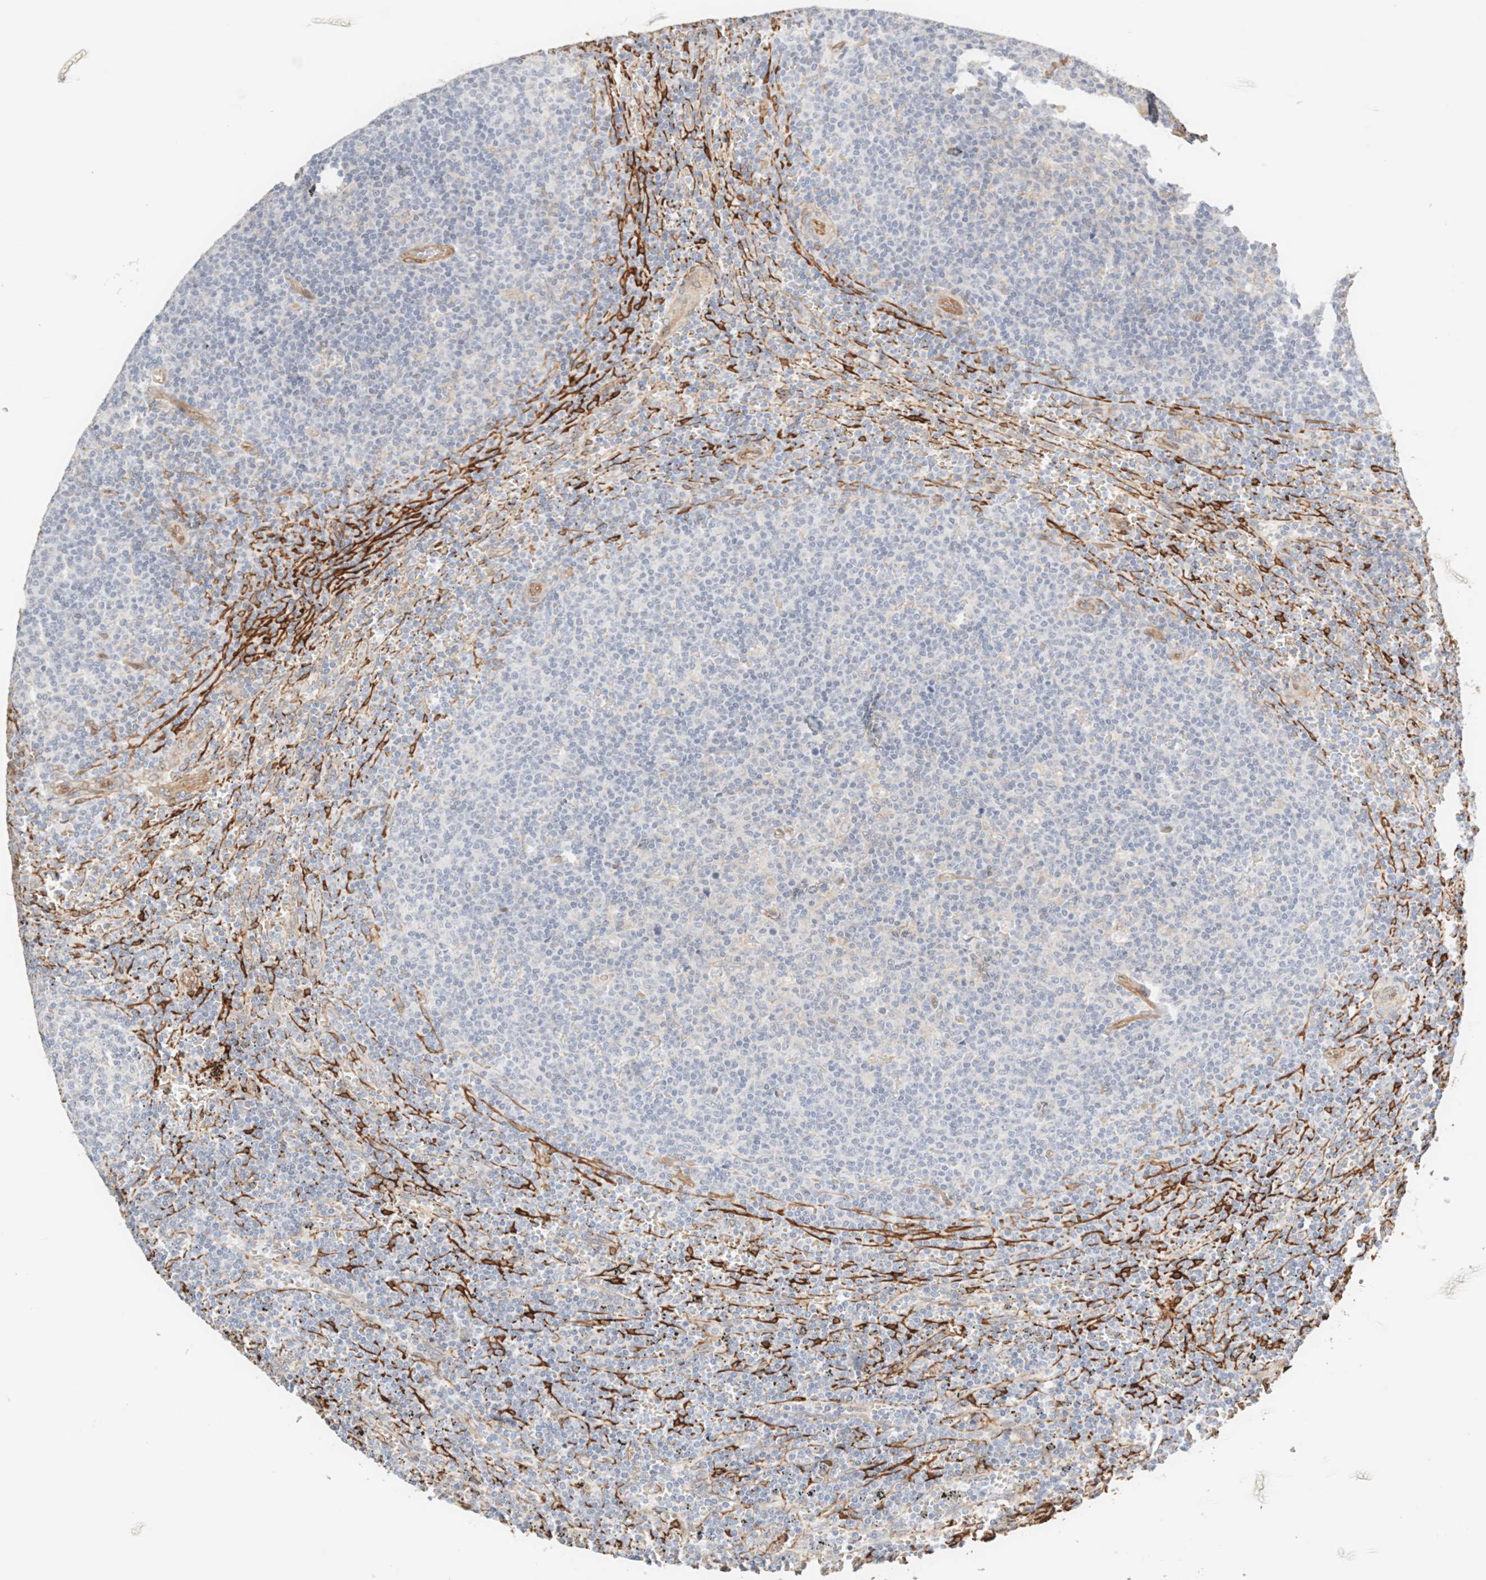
{"staining": {"intensity": "negative", "quantity": "none", "location": "none"}, "tissue": "lymphoma", "cell_type": "Tumor cells", "image_type": "cancer", "snomed": [{"axis": "morphology", "description": "Malignant lymphoma, non-Hodgkin's type, Low grade"}, {"axis": "topography", "description": "Spleen"}], "caption": "A photomicrograph of lymphoma stained for a protein demonstrates no brown staining in tumor cells.", "gene": "LMCD1", "patient": {"sex": "female", "age": 19}}